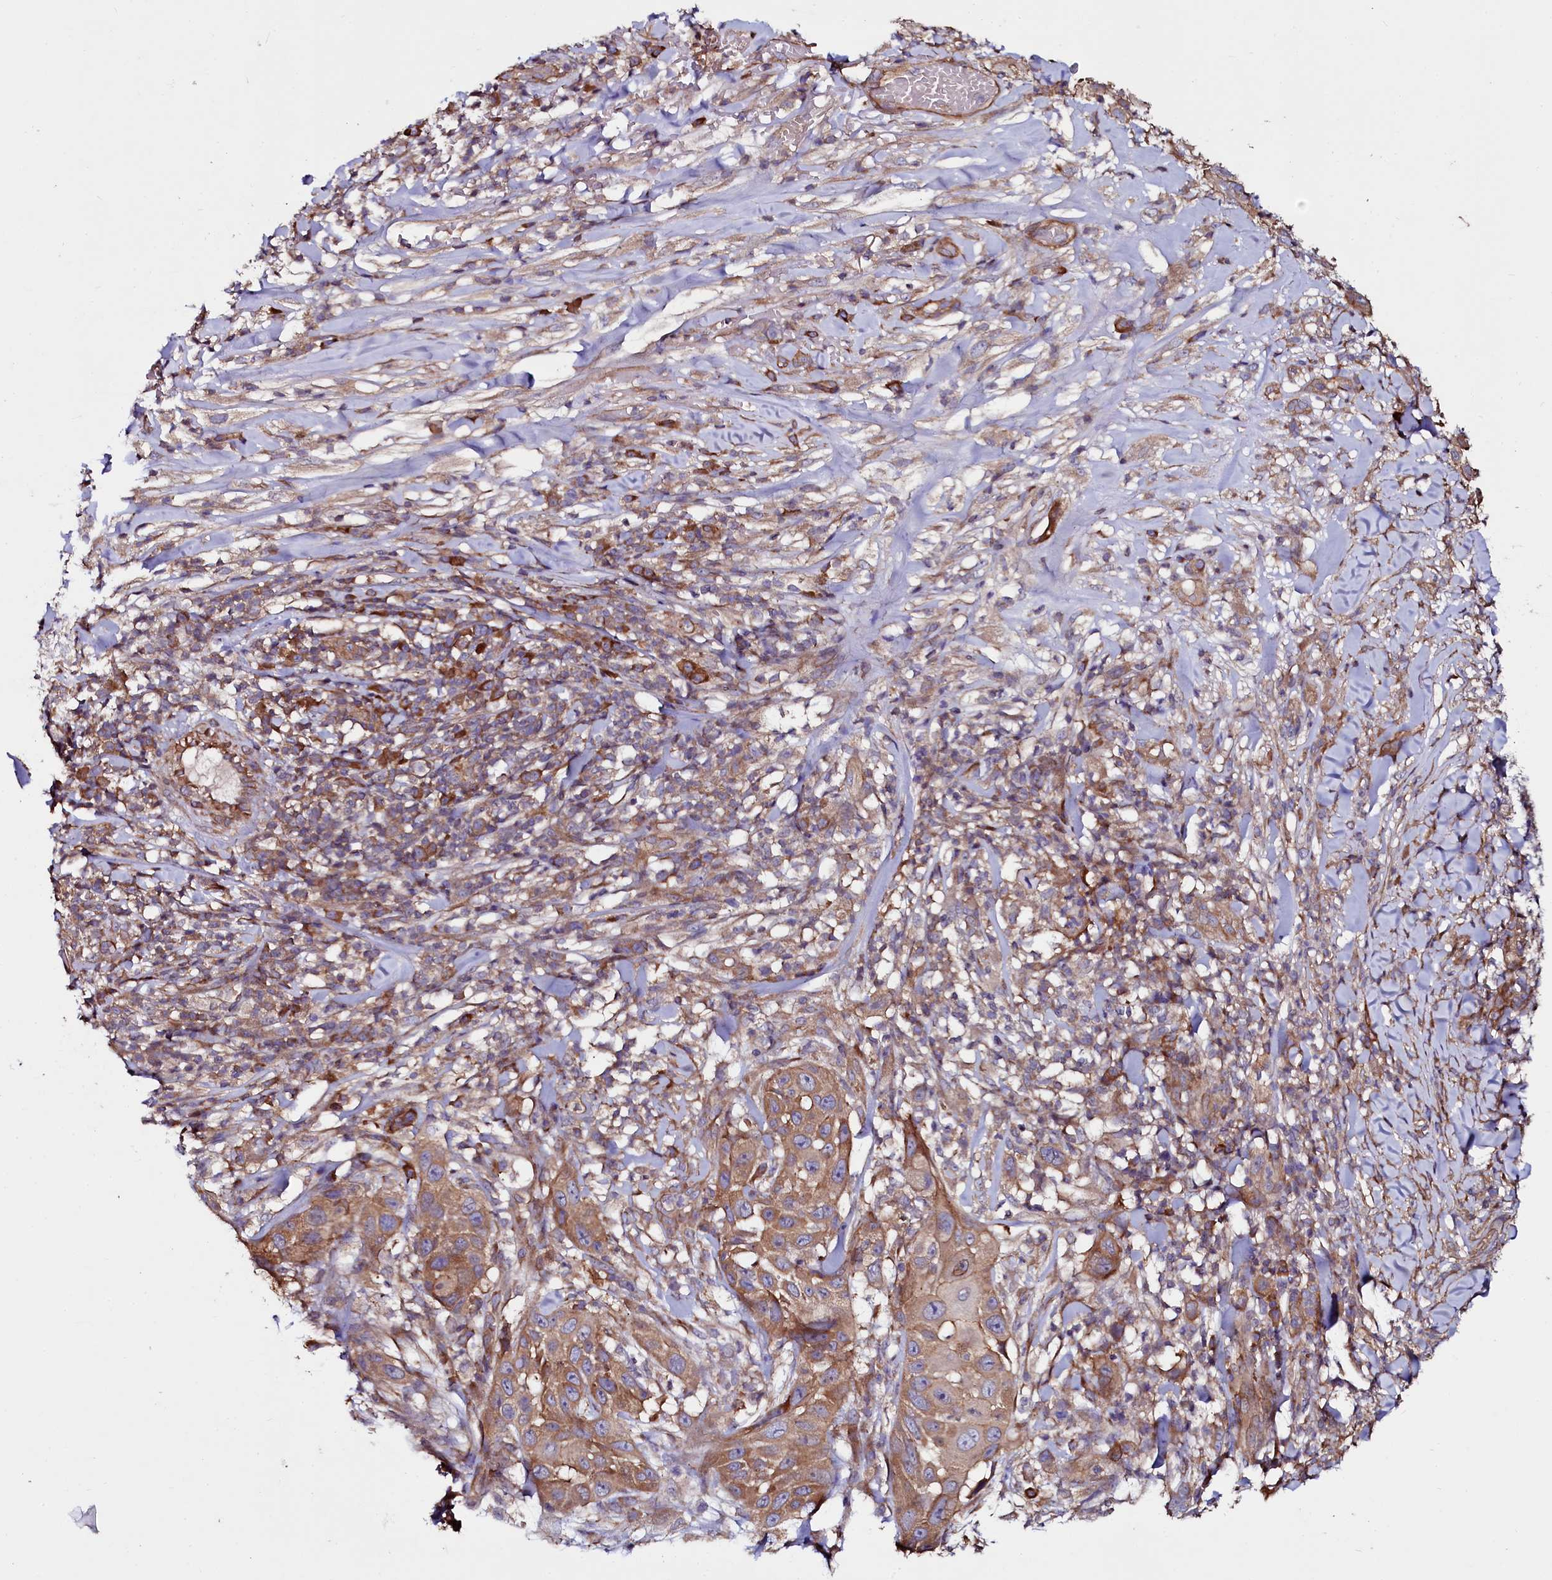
{"staining": {"intensity": "moderate", "quantity": "25%-75%", "location": "cytoplasmic/membranous"}, "tissue": "skin cancer", "cell_type": "Tumor cells", "image_type": "cancer", "snomed": [{"axis": "morphology", "description": "Squamous cell carcinoma, NOS"}, {"axis": "topography", "description": "Skin"}], "caption": "Immunohistochemical staining of squamous cell carcinoma (skin) displays medium levels of moderate cytoplasmic/membranous expression in about 25%-75% of tumor cells.", "gene": "USPL1", "patient": {"sex": "female", "age": 44}}